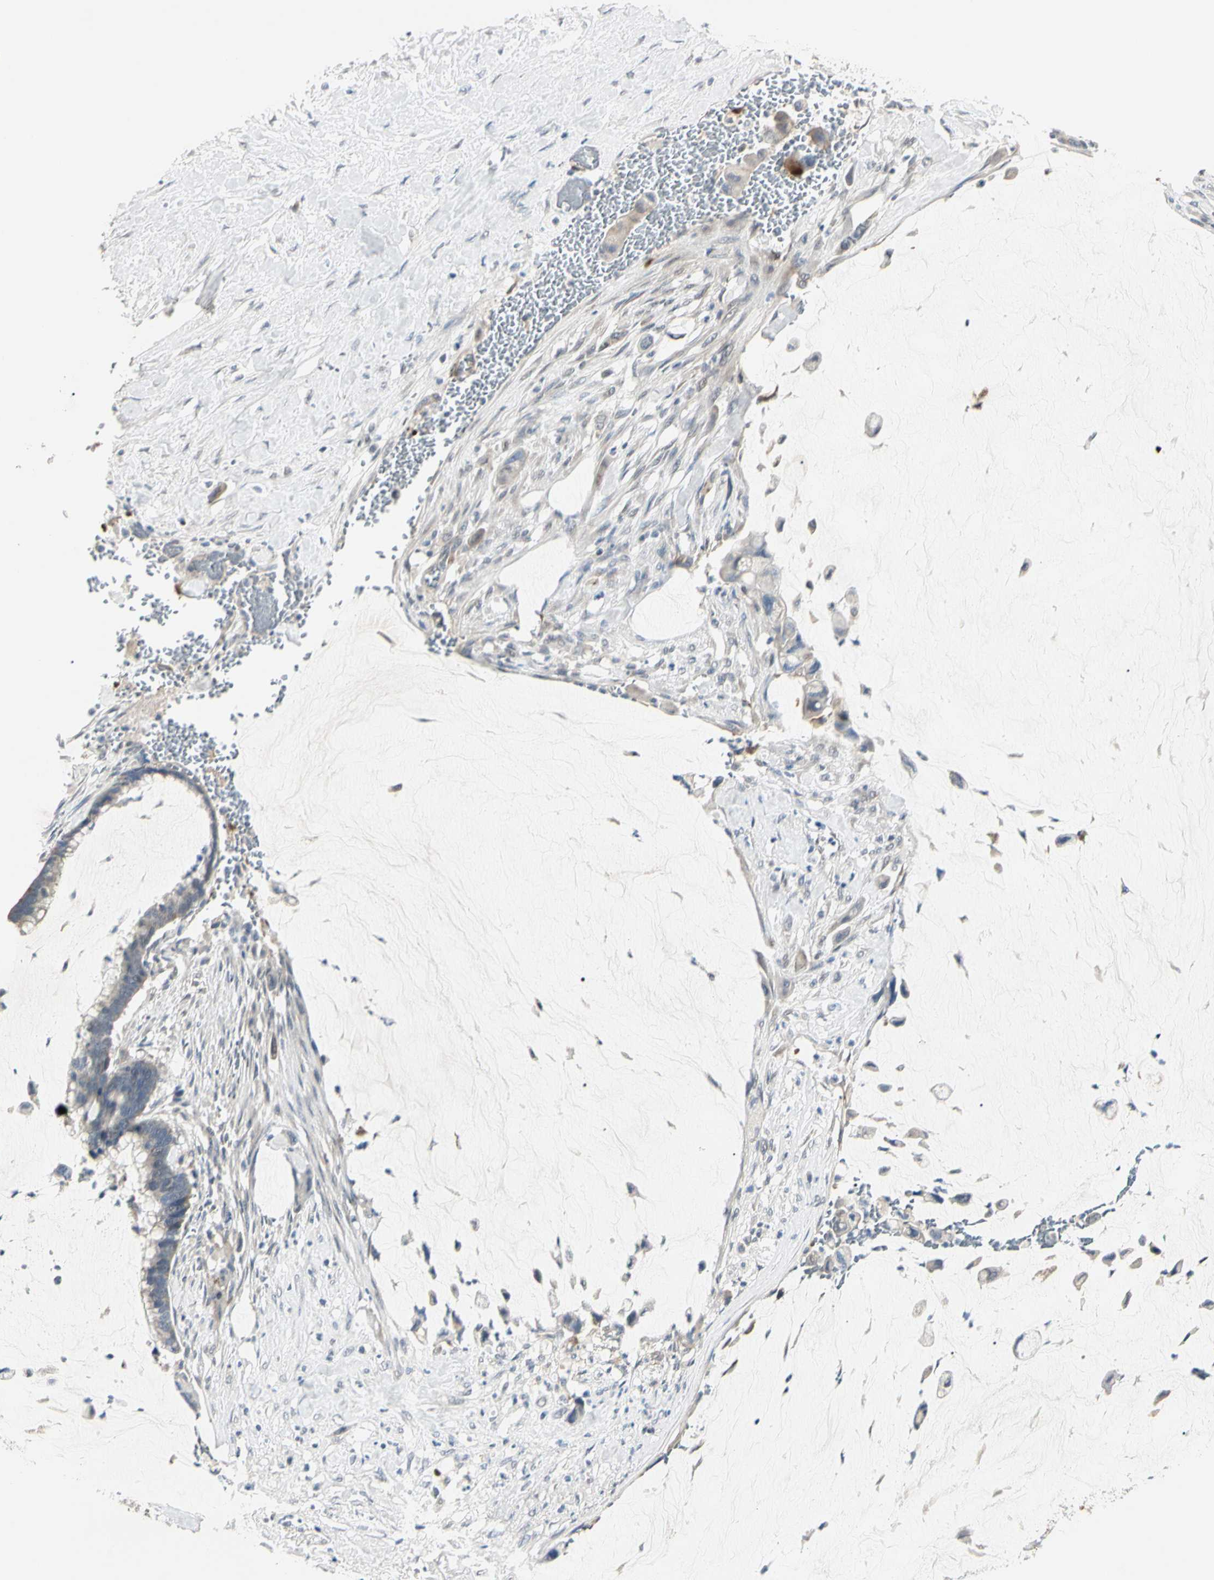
{"staining": {"intensity": "negative", "quantity": "none", "location": "none"}, "tissue": "pancreatic cancer", "cell_type": "Tumor cells", "image_type": "cancer", "snomed": [{"axis": "morphology", "description": "Adenocarcinoma, NOS"}, {"axis": "topography", "description": "Pancreas"}], "caption": "Tumor cells are negative for protein expression in human pancreatic cancer (adenocarcinoma). The staining was performed using DAB to visualize the protein expression in brown, while the nuclei were stained in blue with hematoxylin (Magnification: 20x).", "gene": "GREM1", "patient": {"sex": "male", "age": 41}}